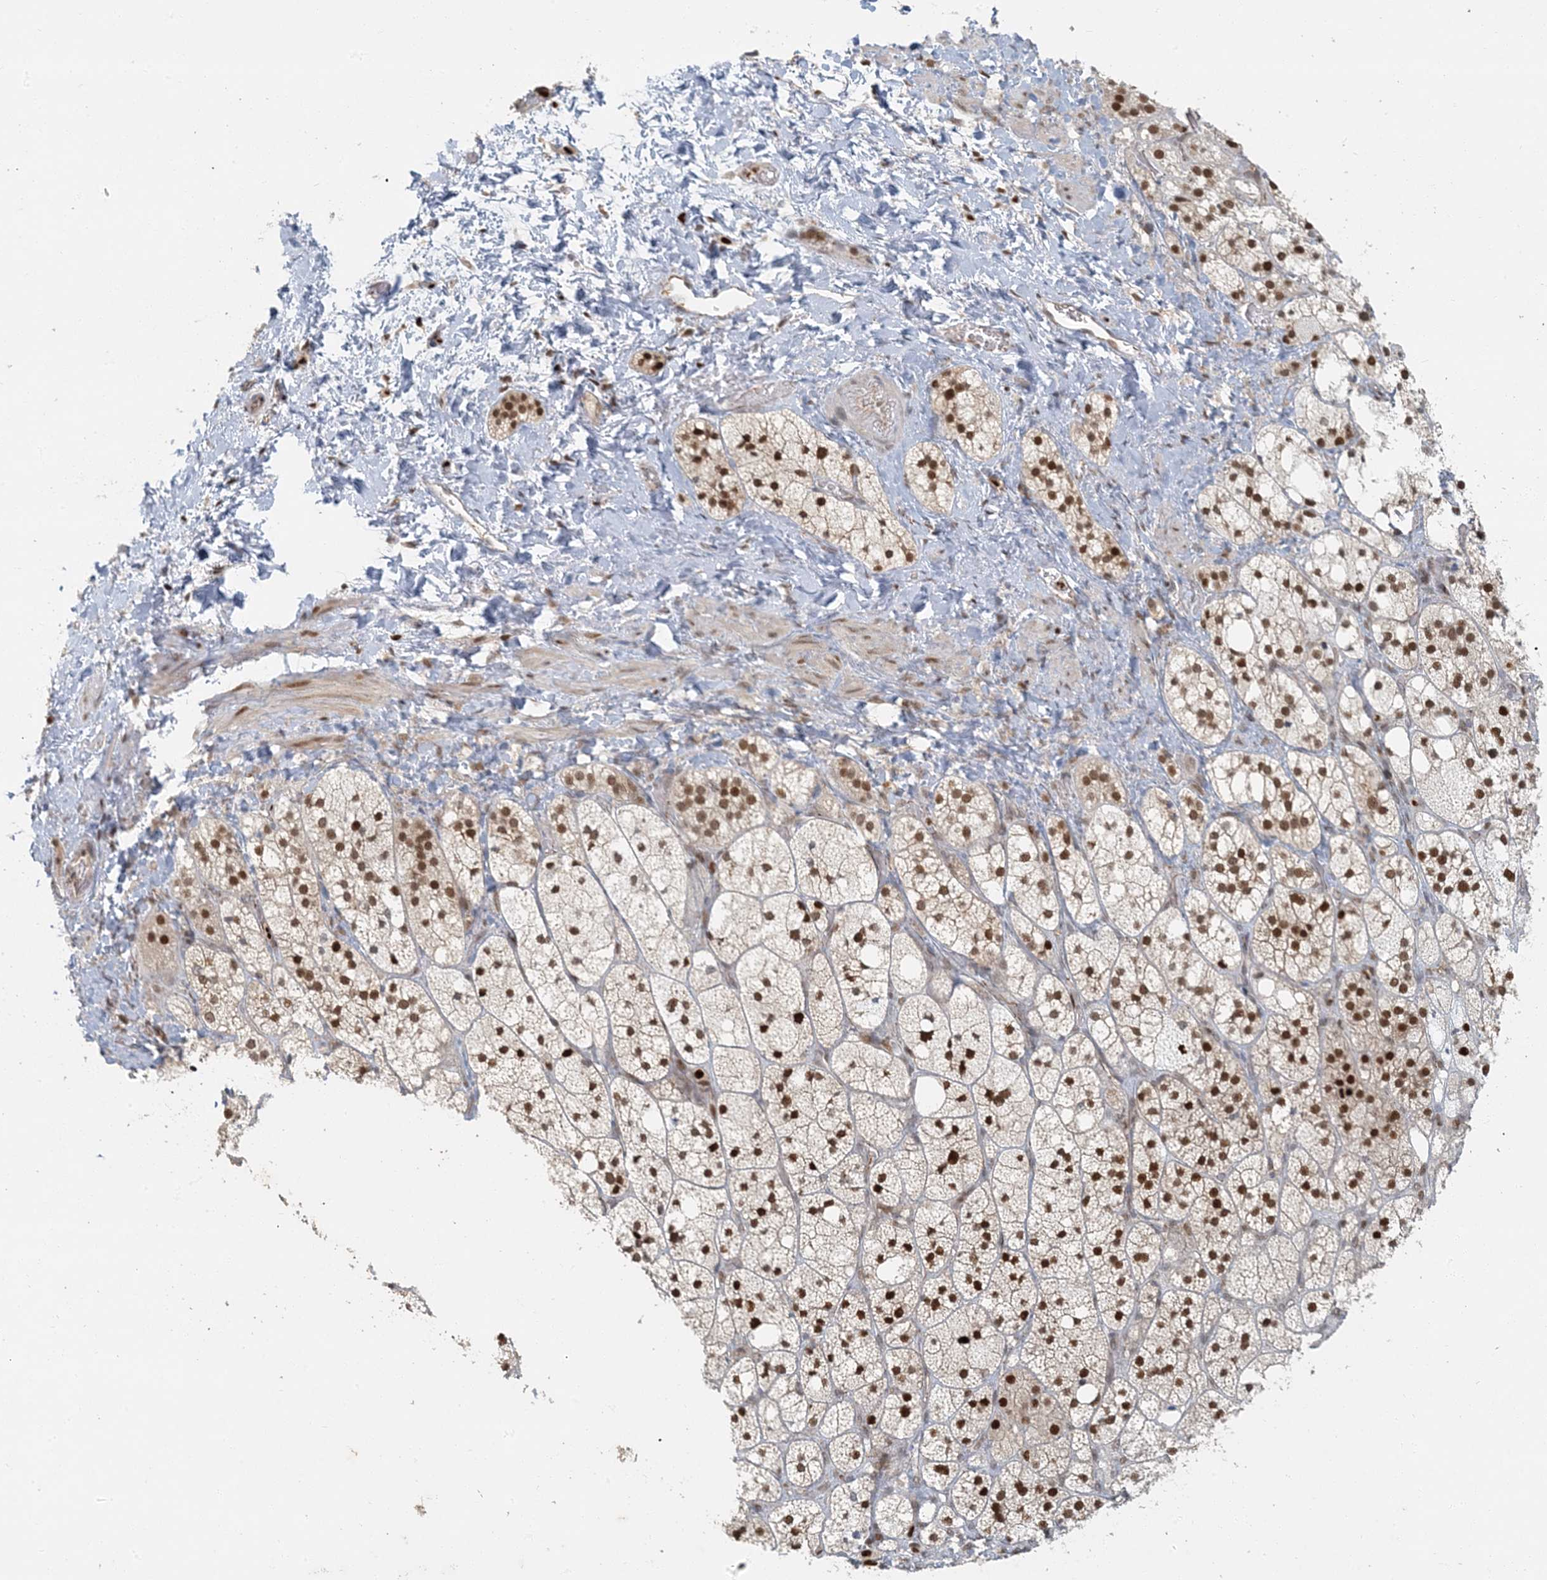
{"staining": {"intensity": "strong", "quantity": ">75%", "location": "nuclear"}, "tissue": "adrenal gland", "cell_type": "Glandular cells", "image_type": "normal", "snomed": [{"axis": "morphology", "description": "Normal tissue, NOS"}, {"axis": "topography", "description": "Adrenal gland"}], "caption": "High-power microscopy captured an immunohistochemistry image of unremarkable adrenal gland, revealing strong nuclear positivity in about >75% of glandular cells.", "gene": "AK9", "patient": {"sex": "male", "age": 61}}